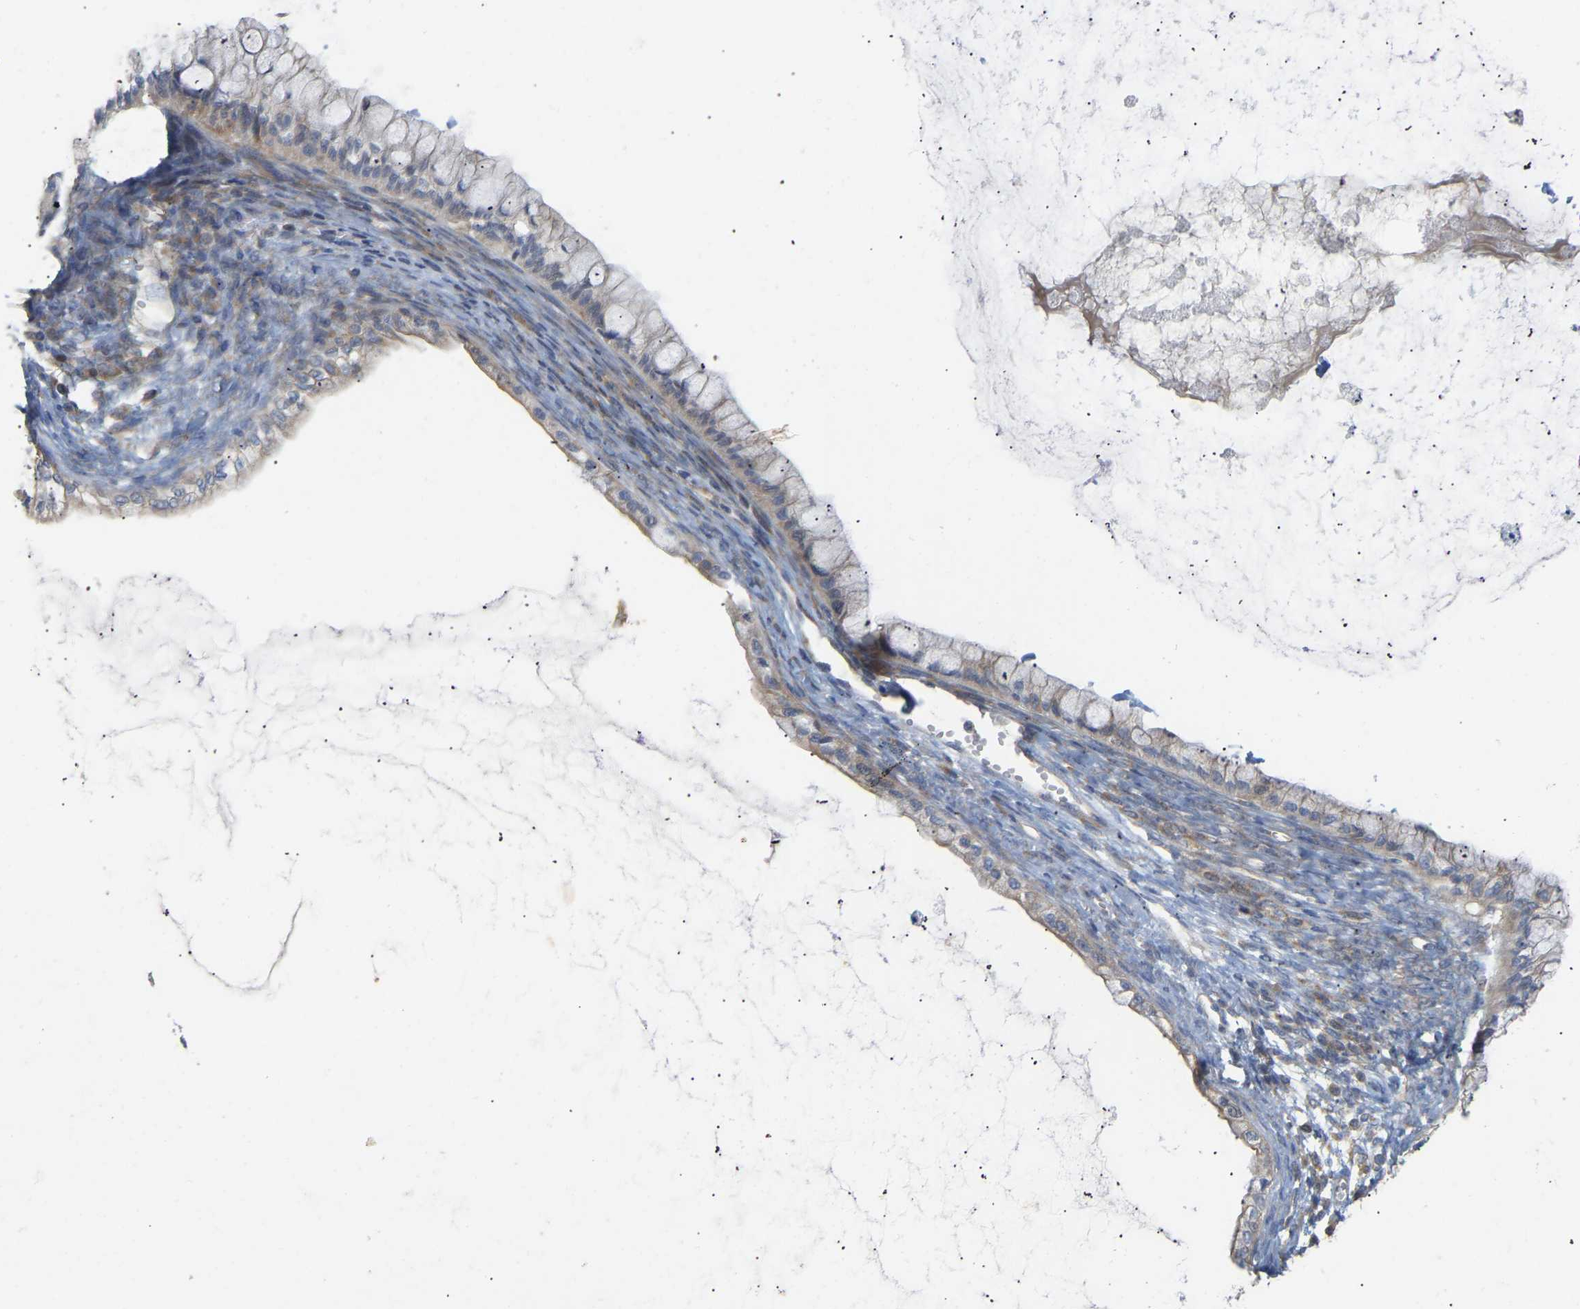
{"staining": {"intensity": "weak", "quantity": "<25%", "location": "cytoplasmic/membranous"}, "tissue": "ovarian cancer", "cell_type": "Tumor cells", "image_type": "cancer", "snomed": [{"axis": "morphology", "description": "Cystadenocarcinoma, mucinous, NOS"}, {"axis": "topography", "description": "Ovary"}], "caption": "This is an IHC micrograph of ovarian cancer. There is no staining in tumor cells.", "gene": "HACD2", "patient": {"sex": "female", "age": 57}}